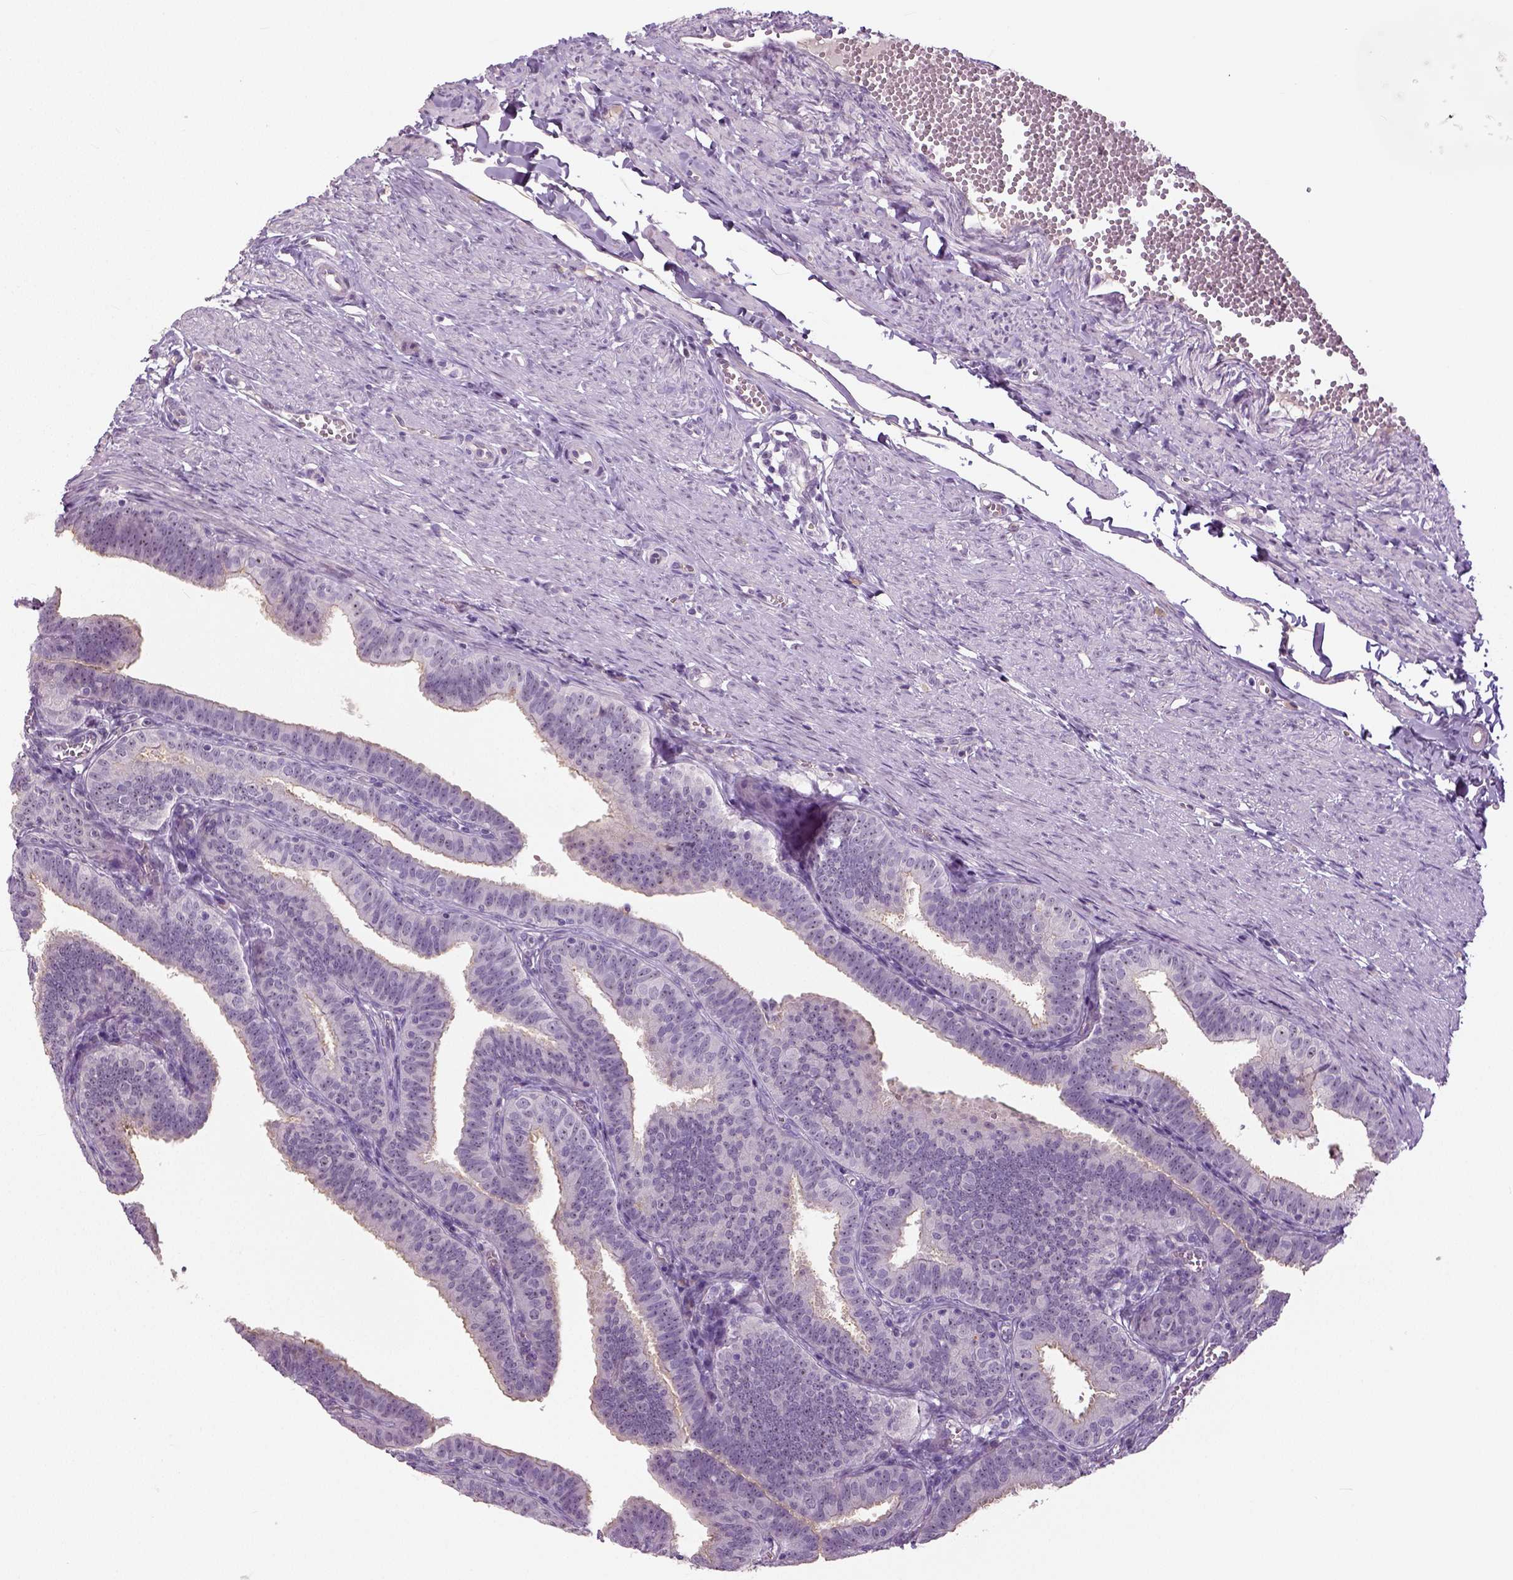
{"staining": {"intensity": "negative", "quantity": "none", "location": "none"}, "tissue": "fallopian tube", "cell_type": "Glandular cells", "image_type": "normal", "snomed": [{"axis": "morphology", "description": "Normal tissue, NOS"}, {"axis": "topography", "description": "Fallopian tube"}], "caption": "Glandular cells show no significant protein staining in benign fallopian tube. (Brightfield microscopy of DAB (3,3'-diaminobenzidine) immunohistochemistry at high magnification).", "gene": "NECAB1", "patient": {"sex": "female", "age": 25}}